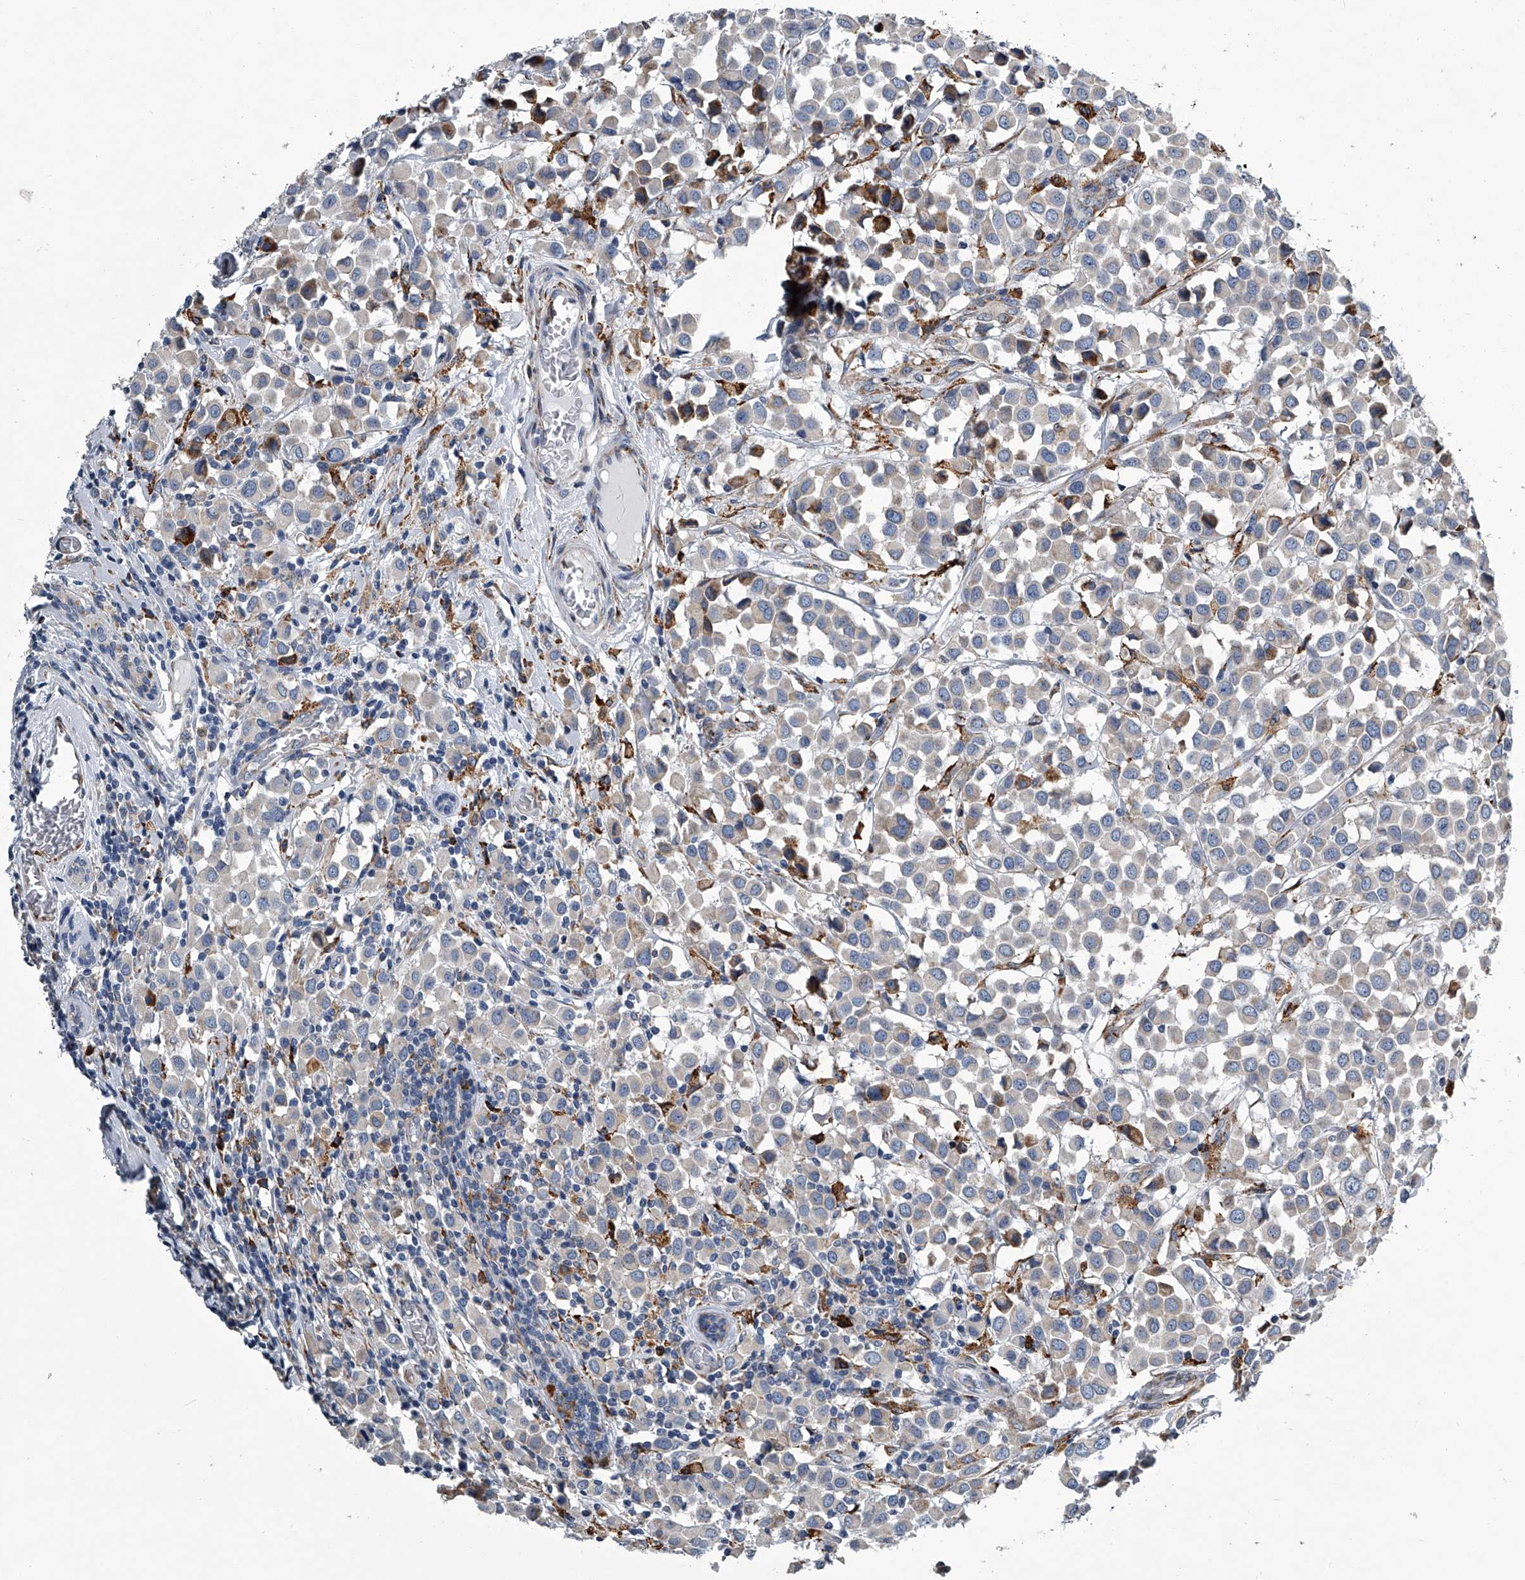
{"staining": {"intensity": "negative", "quantity": "none", "location": "none"}, "tissue": "breast cancer", "cell_type": "Tumor cells", "image_type": "cancer", "snomed": [{"axis": "morphology", "description": "Duct carcinoma"}, {"axis": "topography", "description": "Breast"}], "caption": "Breast cancer (invasive ductal carcinoma) was stained to show a protein in brown. There is no significant positivity in tumor cells.", "gene": "TMEM63C", "patient": {"sex": "female", "age": 61}}